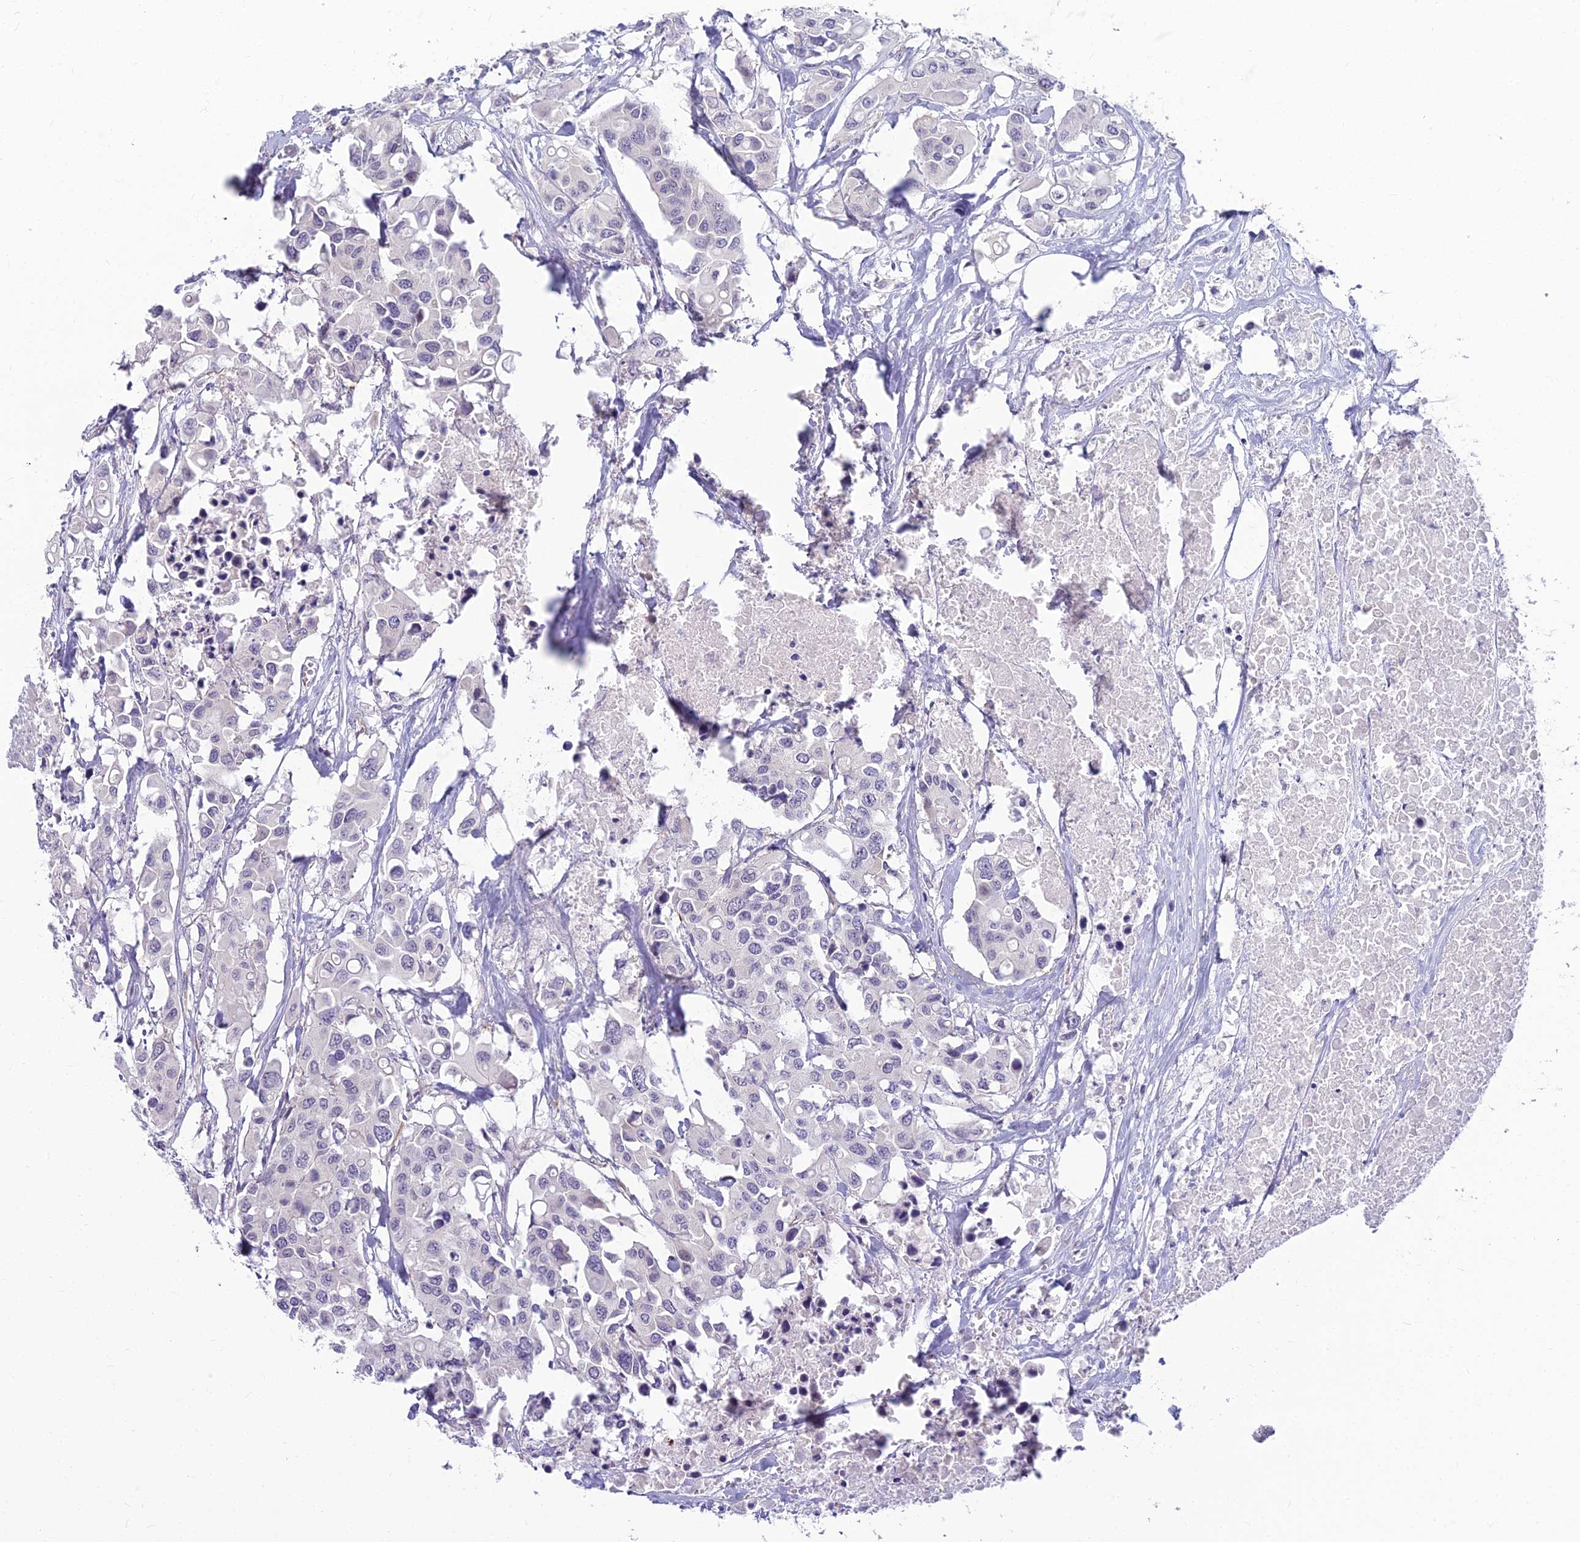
{"staining": {"intensity": "negative", "quantity": "none", "location": "none"}, "tissue": "colorectal cancer", "cell_type": "Tumor cells", "image_type": "cancer", "snomed": [{"axis": "morphology", "description": "Adenocarcinoma, NOS"}, {"axis": "topography", "description": "Colon"}], "caption": "Micrograph shows no protein positivity in tumor cells of colorectal cancer tissue. (DAB (3,3'-diaminobenzidine) immunohistochemistry (IHC), high magnification).", "gene": "RGL3", "patient": {"sex": "male", "age": 77}}